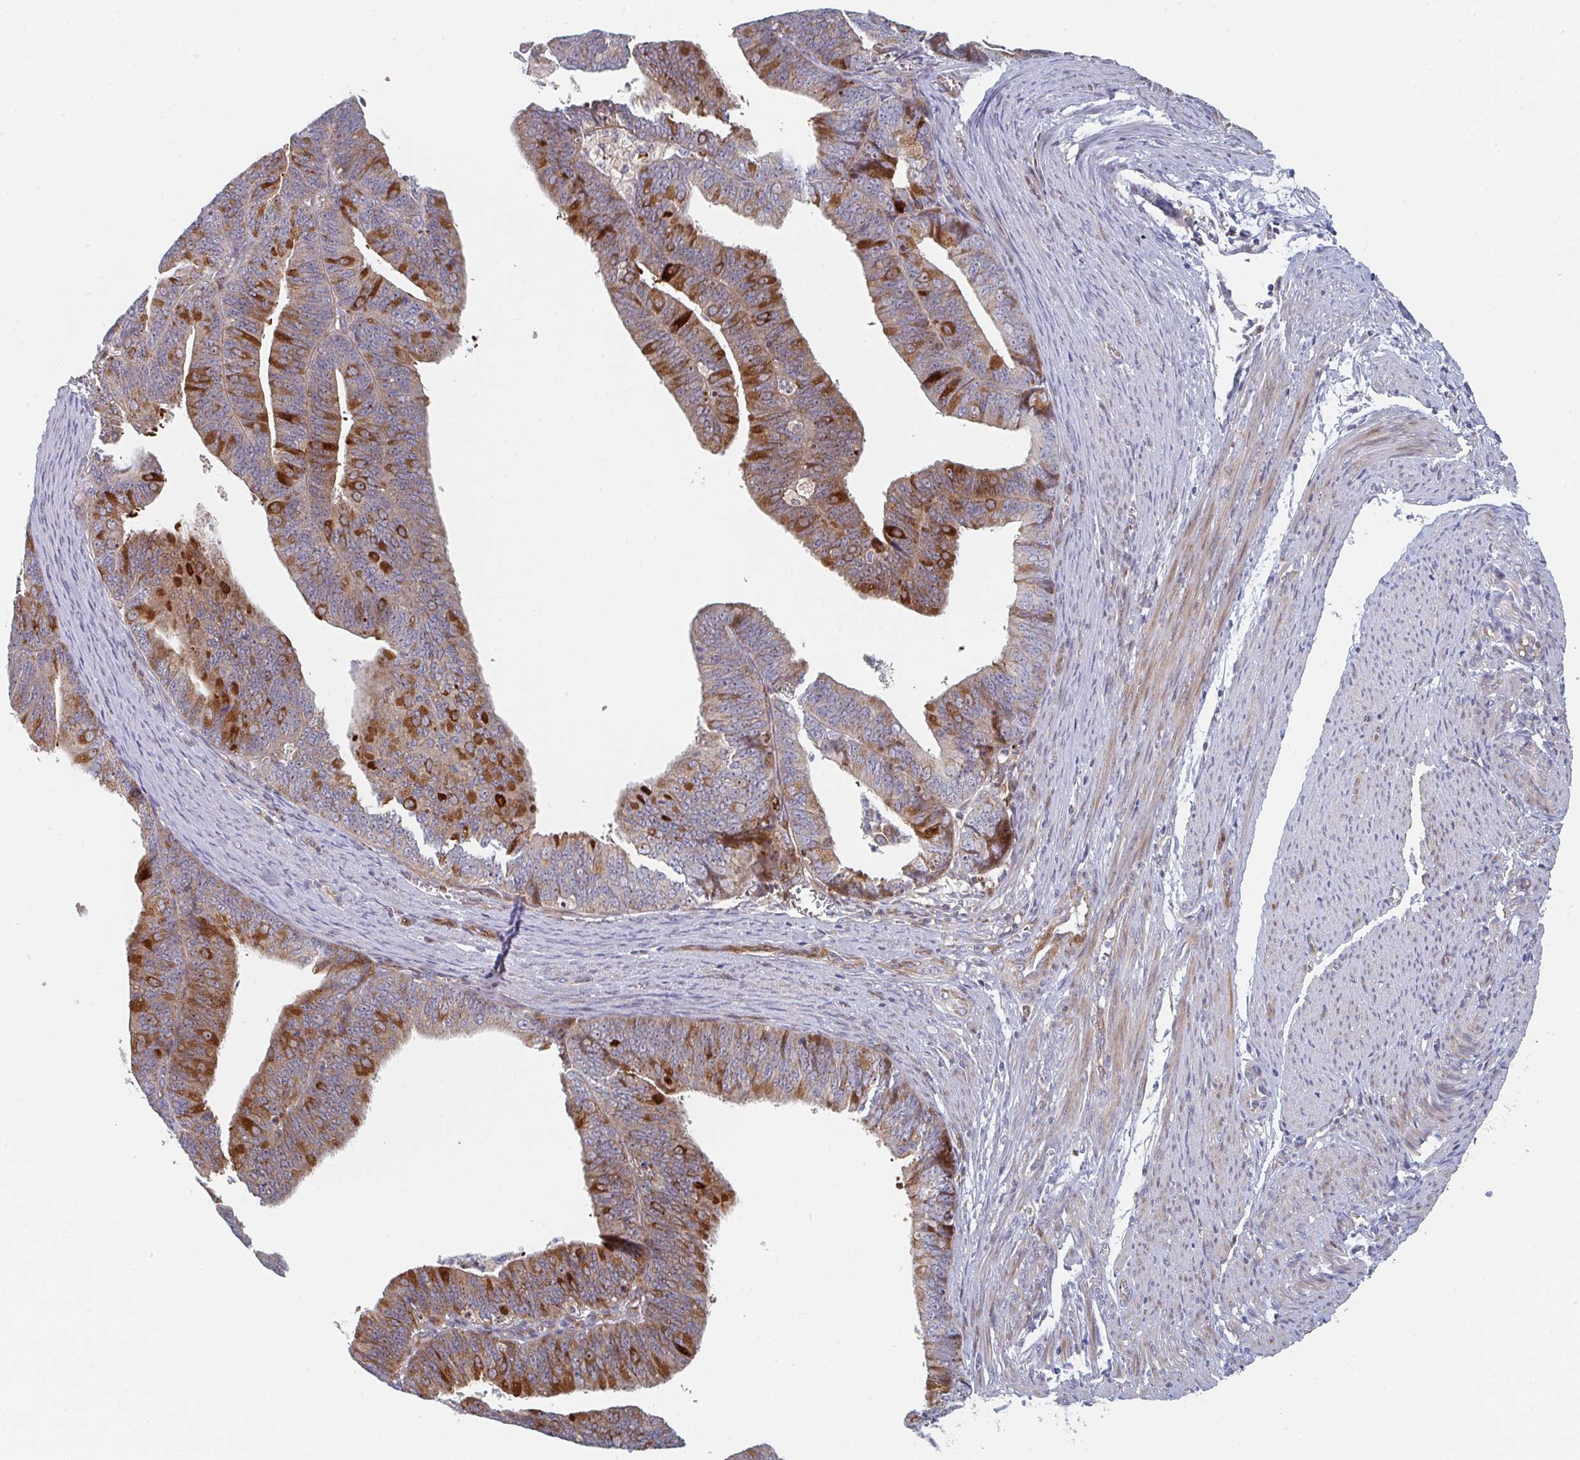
{"staining": {"intensity": "moderate", "quantity": ">75%", "location": "cytoplasmic/membranous"}, "tissue": "endometrial cancer", "cell_type": "Tumor cells", "image_type": "cancer", "snomed": [{"axis": "morphology", "description": "Adenocarcinoma, NOS"}, {"axis": "topography", "description": "Endometrium"}], "caption": "A micrograph of endometrial cancer (adenocarcinoma) stained for a protein reveals moderate cytoplasmic/membranous brown staining in tumor cells.", "gene": "ZNF644", "patient": {"sex": "female", "age": 73}}